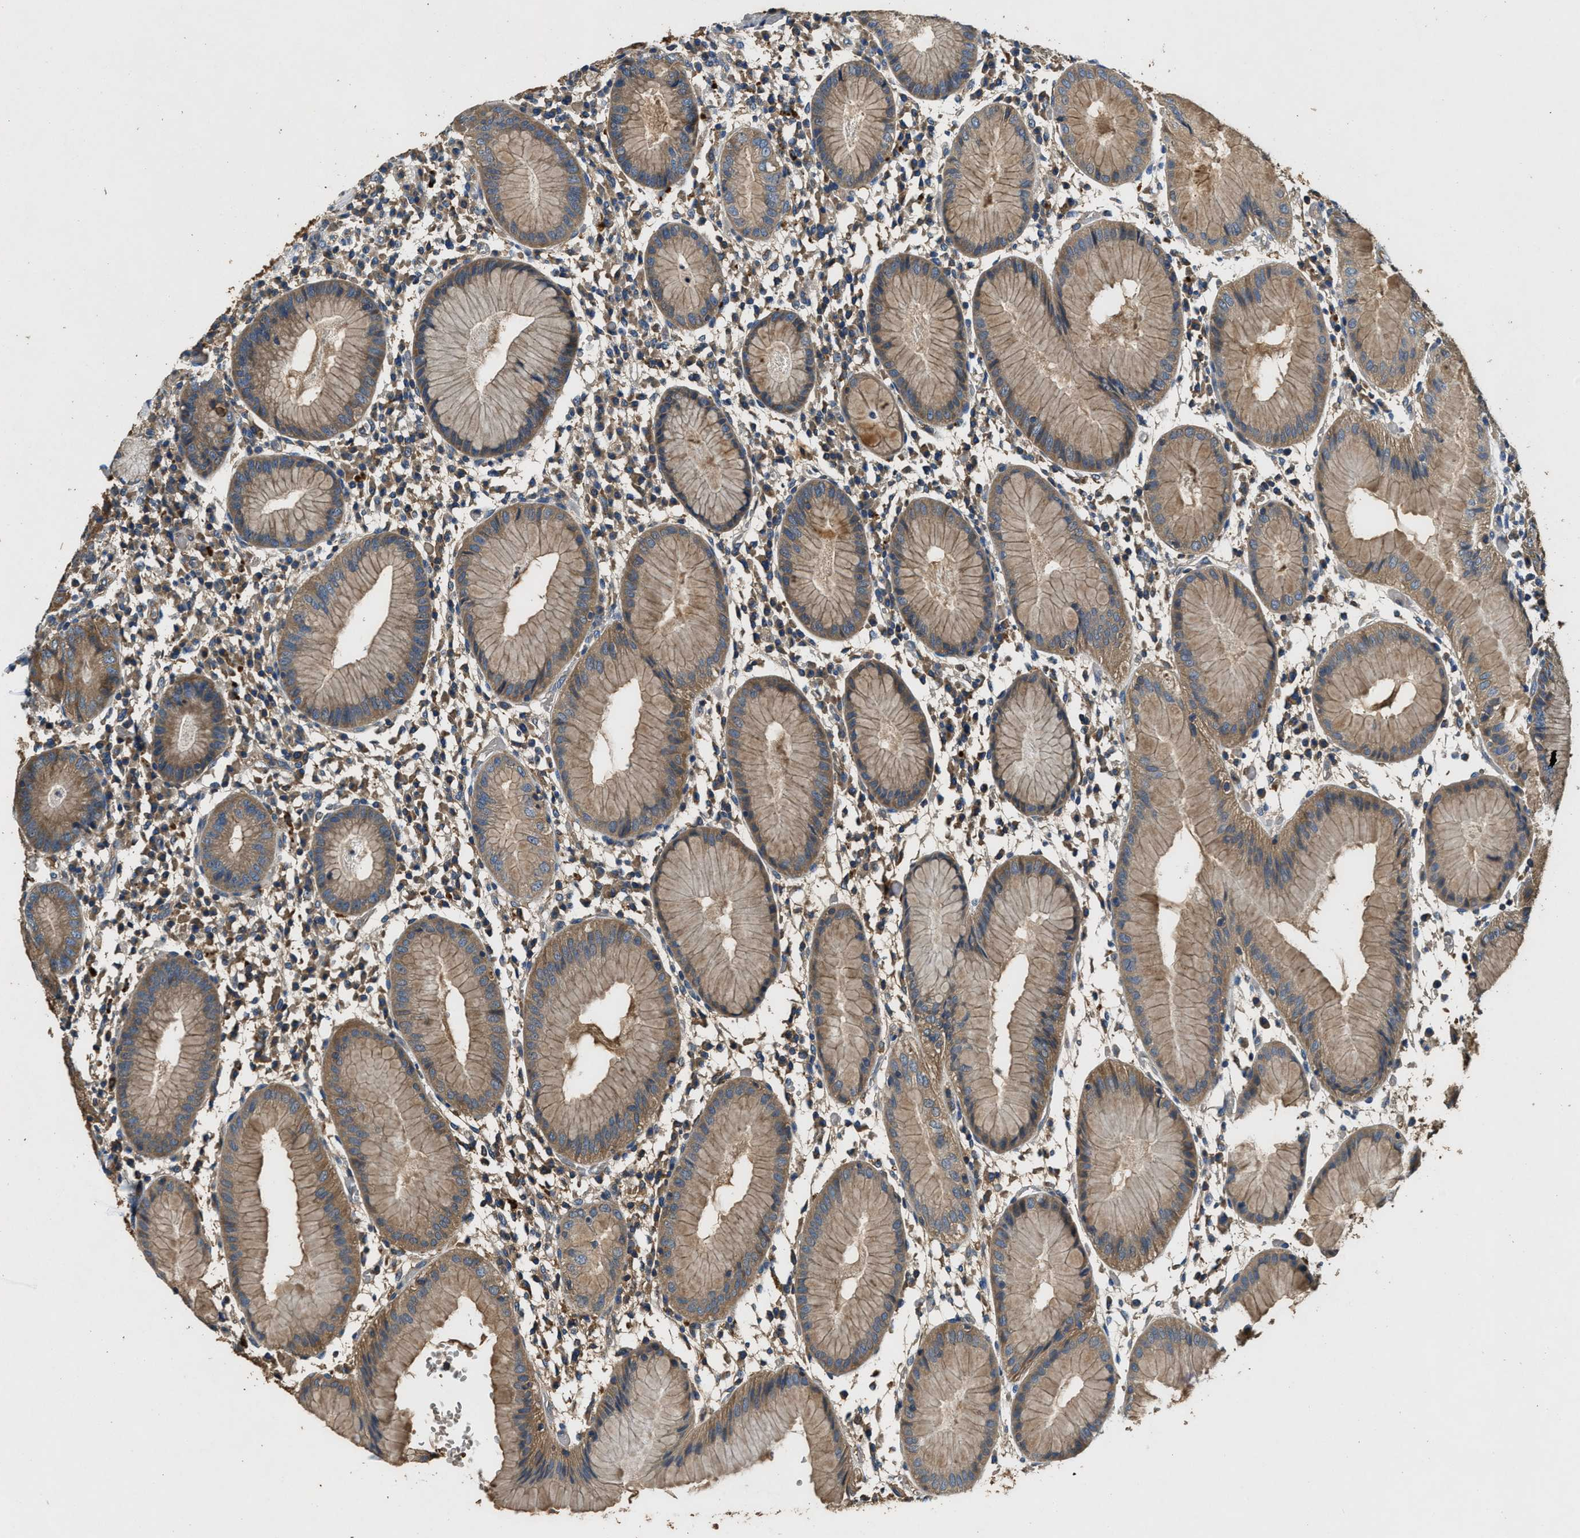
{"staining": {"intensity": "strong", "quantity": ">75%", "location": "cytoplasmic/membranous"}, "tissue": "stomach", "cell_type": "Glandular cells", "image_type": "normal", "snomed": [{"axis": "morphology", "description": "Normal tissue, NOS"}, {"axis": "topography", "description": "Stomach"}, {"axis": "topography", "description": "Stomach, lower"}], "caption": "Approximately >75% of glandular cells in unremarkable stomach reveal strong cytoplasmic/membranous protein expression as visualized by brown immunohistochemical staining.", "gene": "BLOC1S1", "patient": {"sex": "female", "age": 75}}